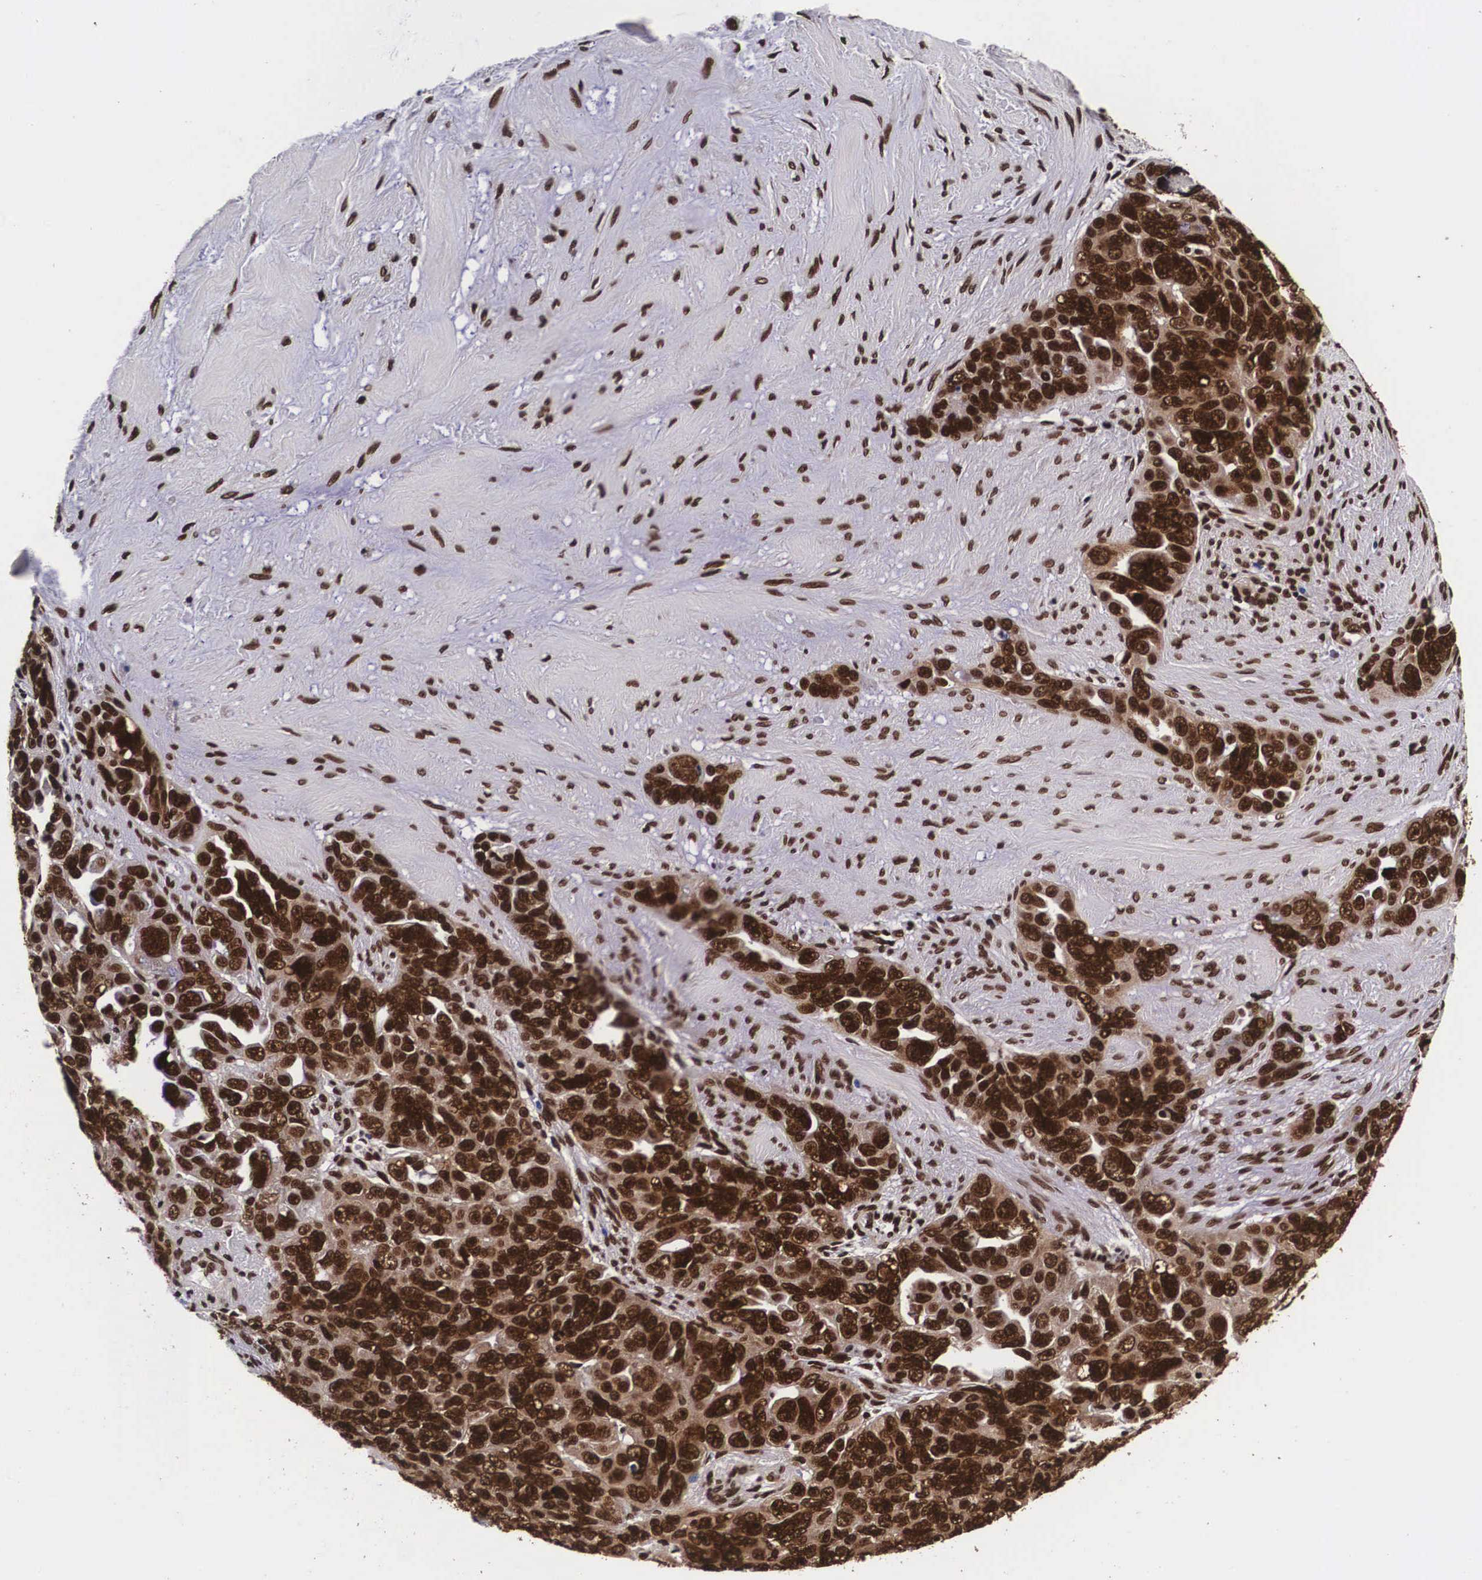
{"staining": {"intensity": "strong", "quantity": ">75%", "location": "cytoplasmic/membranous,nuclear"}, "tissue": "ovarian cancer", "cell_type": "Tumor cells", "image_type": "cancer", "snomed": [{"axis": "morphology", "description": "Cystadenocarcinoma, serous, NOS"}, {"axis": "topography", "description": "Ovary"}], "caption": "A photomicrograph of serous cystadenocarcinoma (ovarian) stained for a protein reveals strong cytoplasmic/membranous and nuclear brown staining in tumor cells.", "gene": "PABPN1", "patient": {"sex": "female", "age": 63}}